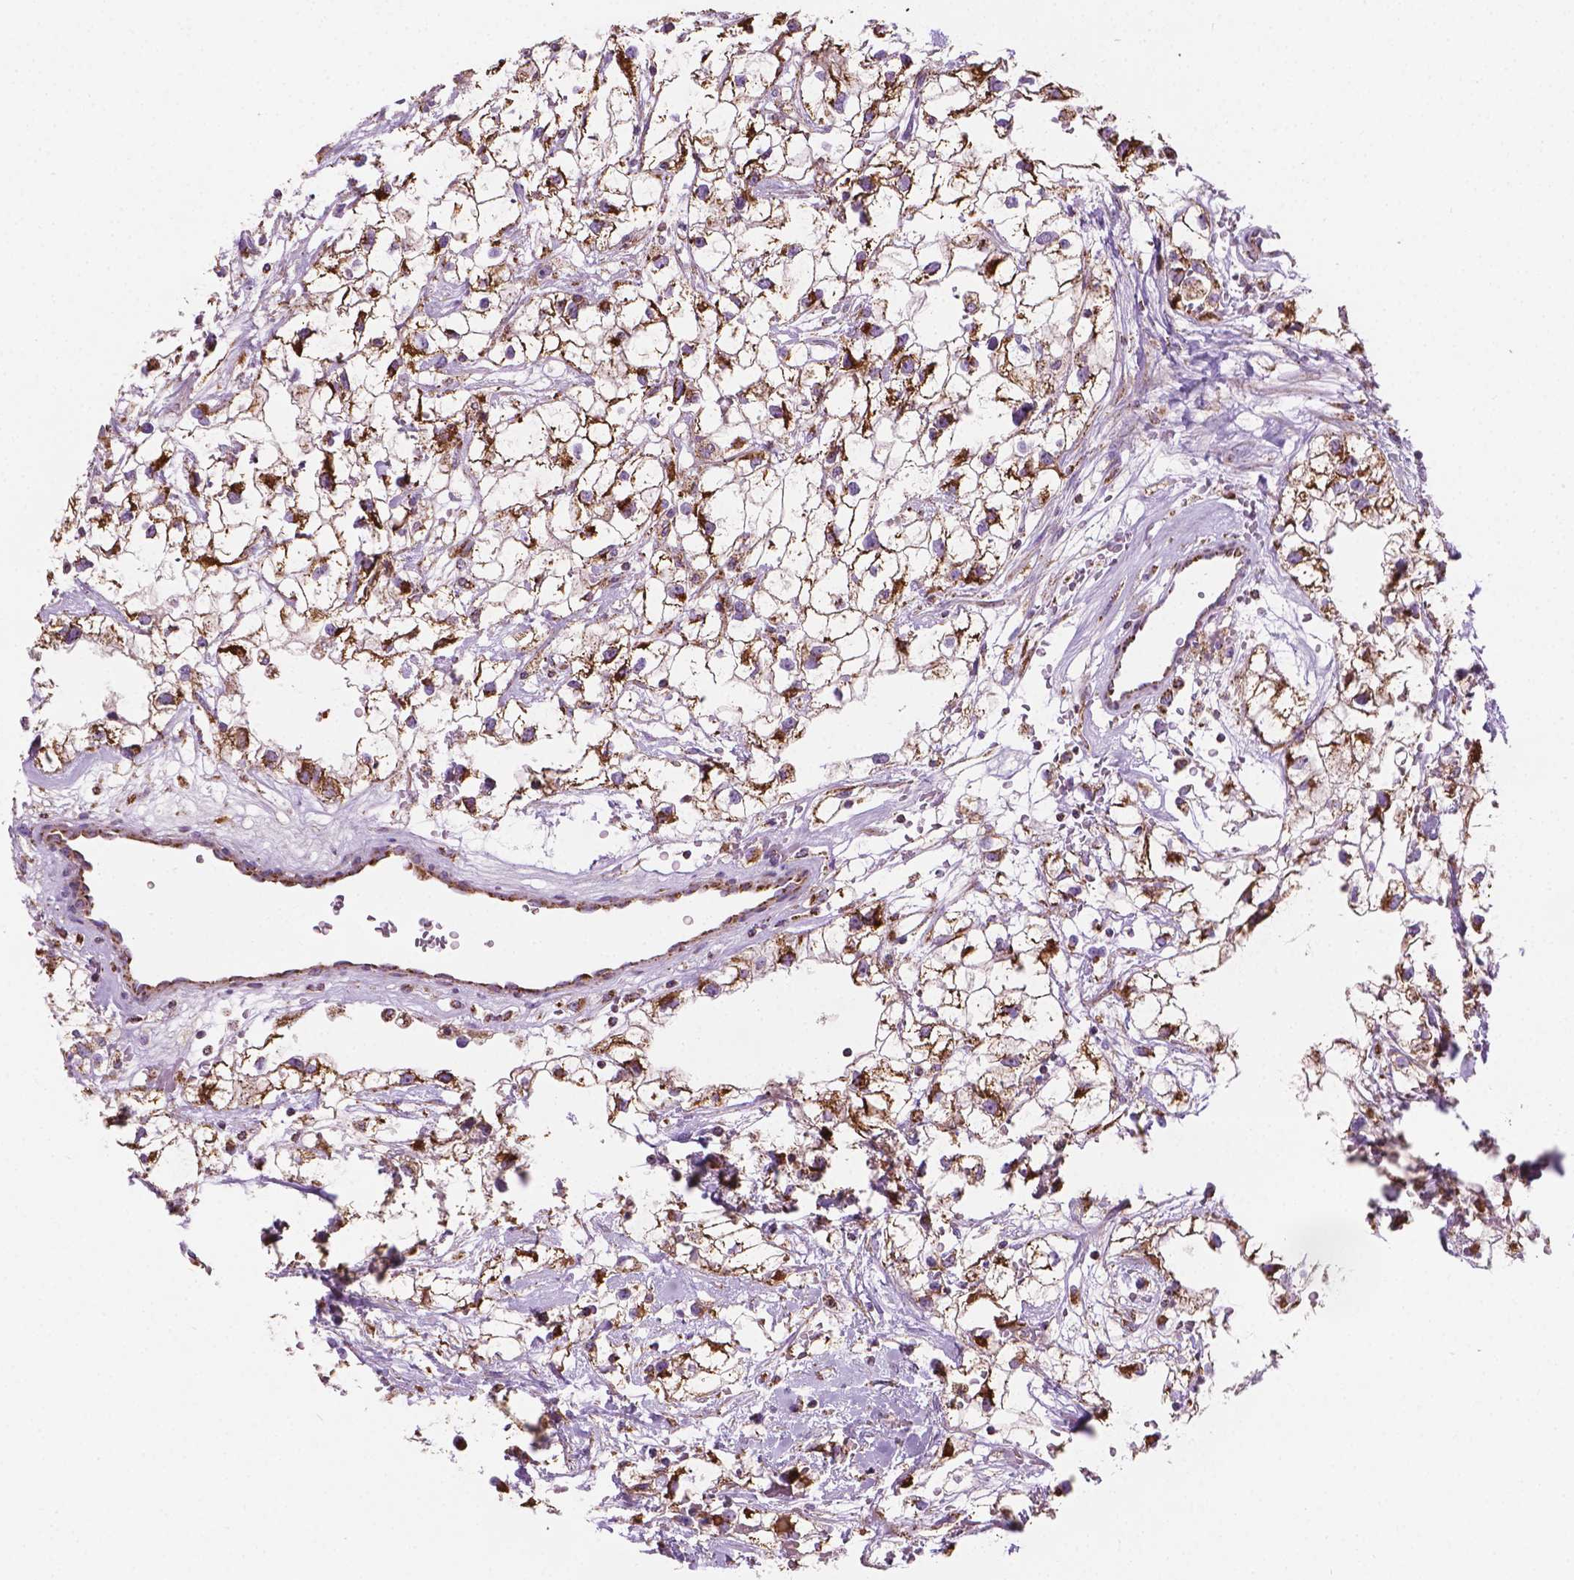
{"staining": {"intensity": "strong", "quantity": ">75%", "location": "cytoplasmic/membranous"}, "tissue": "renal cancer", "cell_type": "Tumor cells", "image_type": "cancer", "snomed": [{"axis": "morphology", "description": "Adenocarcinoma, NOS"}, {"axis": "topography", "description": "Kidney"}], "caption": "Protein expression analysis of renal cancer (adenocarcinoma) reveals strong cytoplasmic/membranous positivity in about >75% of tumor cells.", "gene": "PIBF1", "patient": {"sex": "male", "age": 59}}